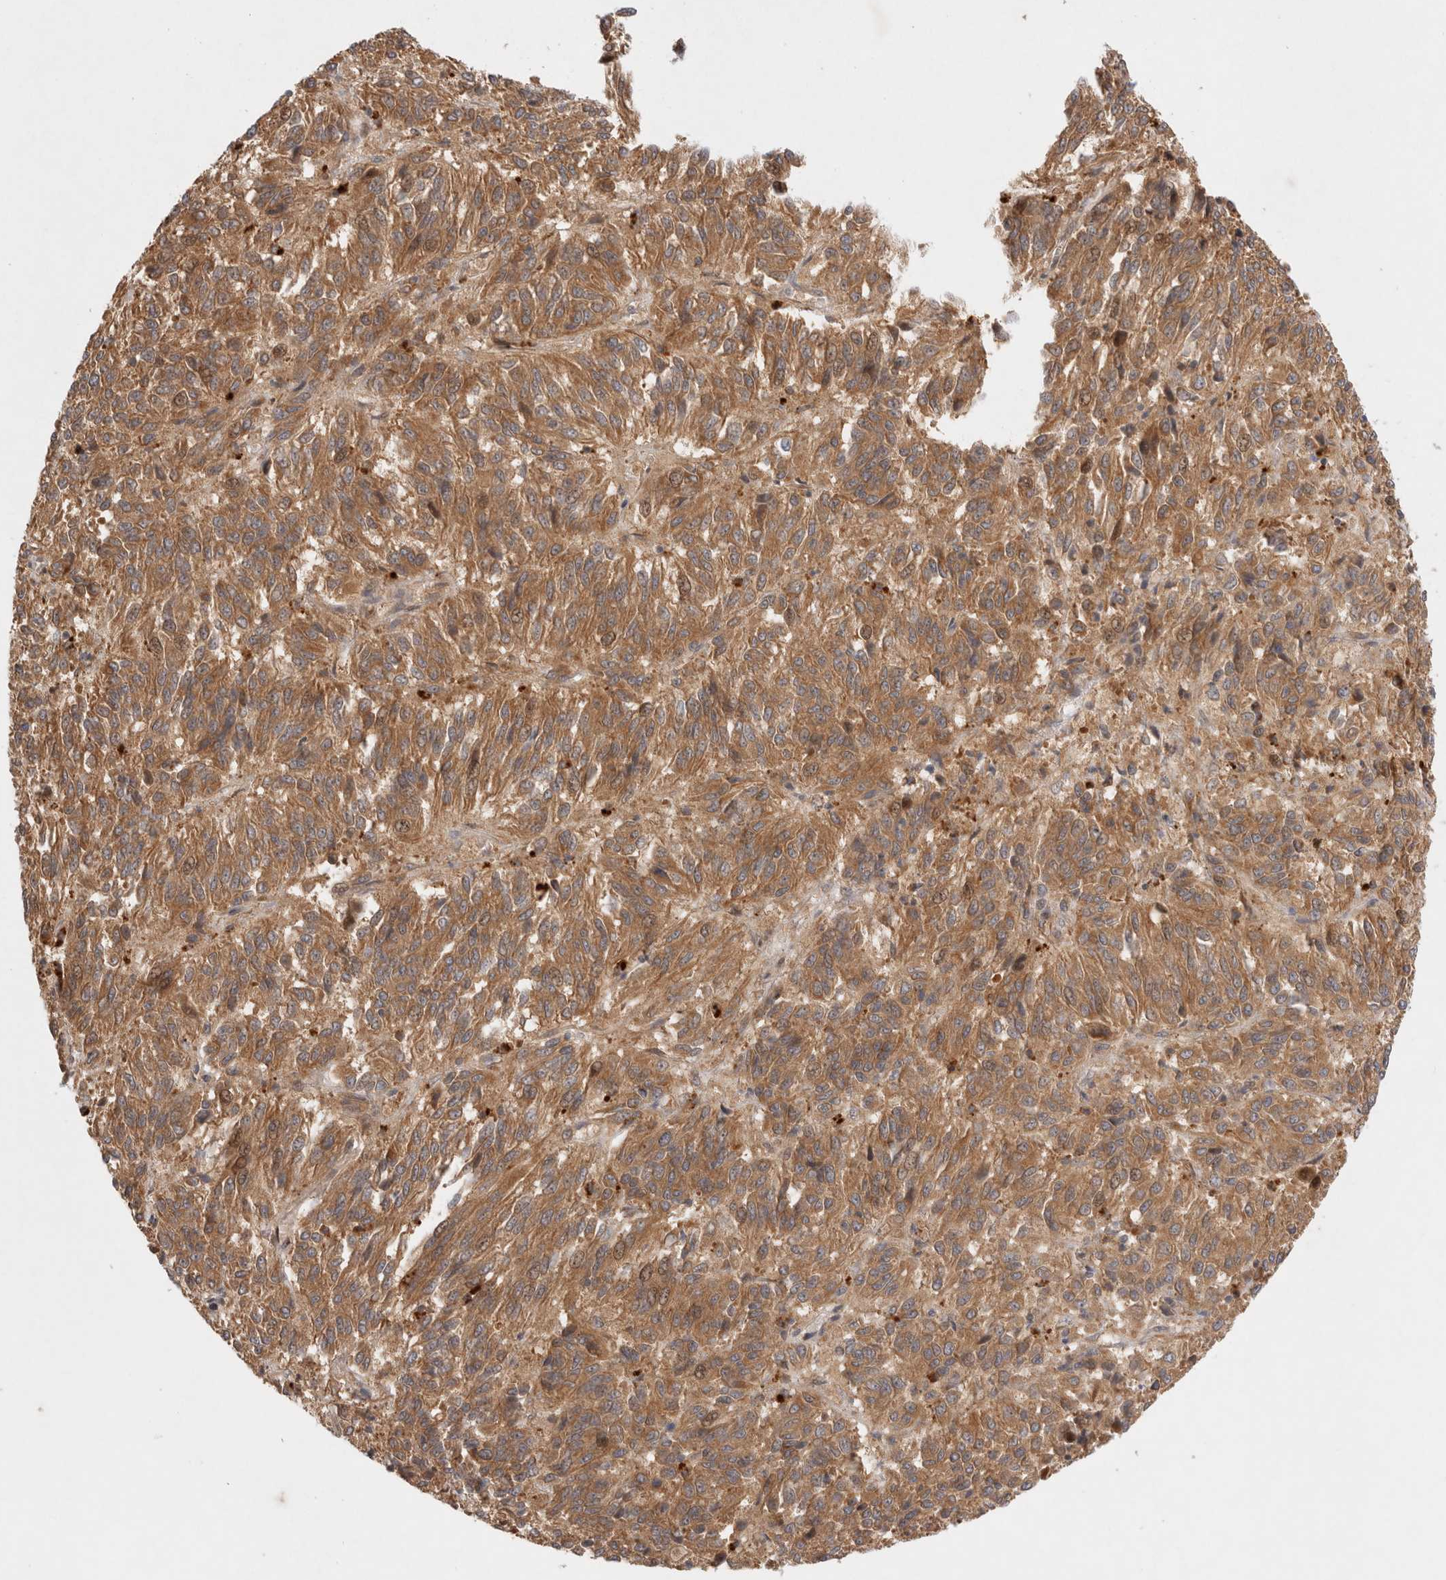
{"staining": {"intensity": "moderate", "quantity": ">75%", "location": "cytoplasmic/membranous"}, "tissue": "melanoma", "cell_type": "Tumor cells", "image_type": "cancer", "snomed": [{"axis": "morphology", "description": "Malignant melanoma, Metastatic site"}, {"axis": "topography", "description": "Lung"}], "caption": "Malignant melanoma (metastatic site) stained with immunohistochemistry (IHC) reveals moderate cytoplasmic/membranous positivity in about >75% of tumor cells.", "gene": "HTT", "patient": {"sex": "male", "age": 64}}